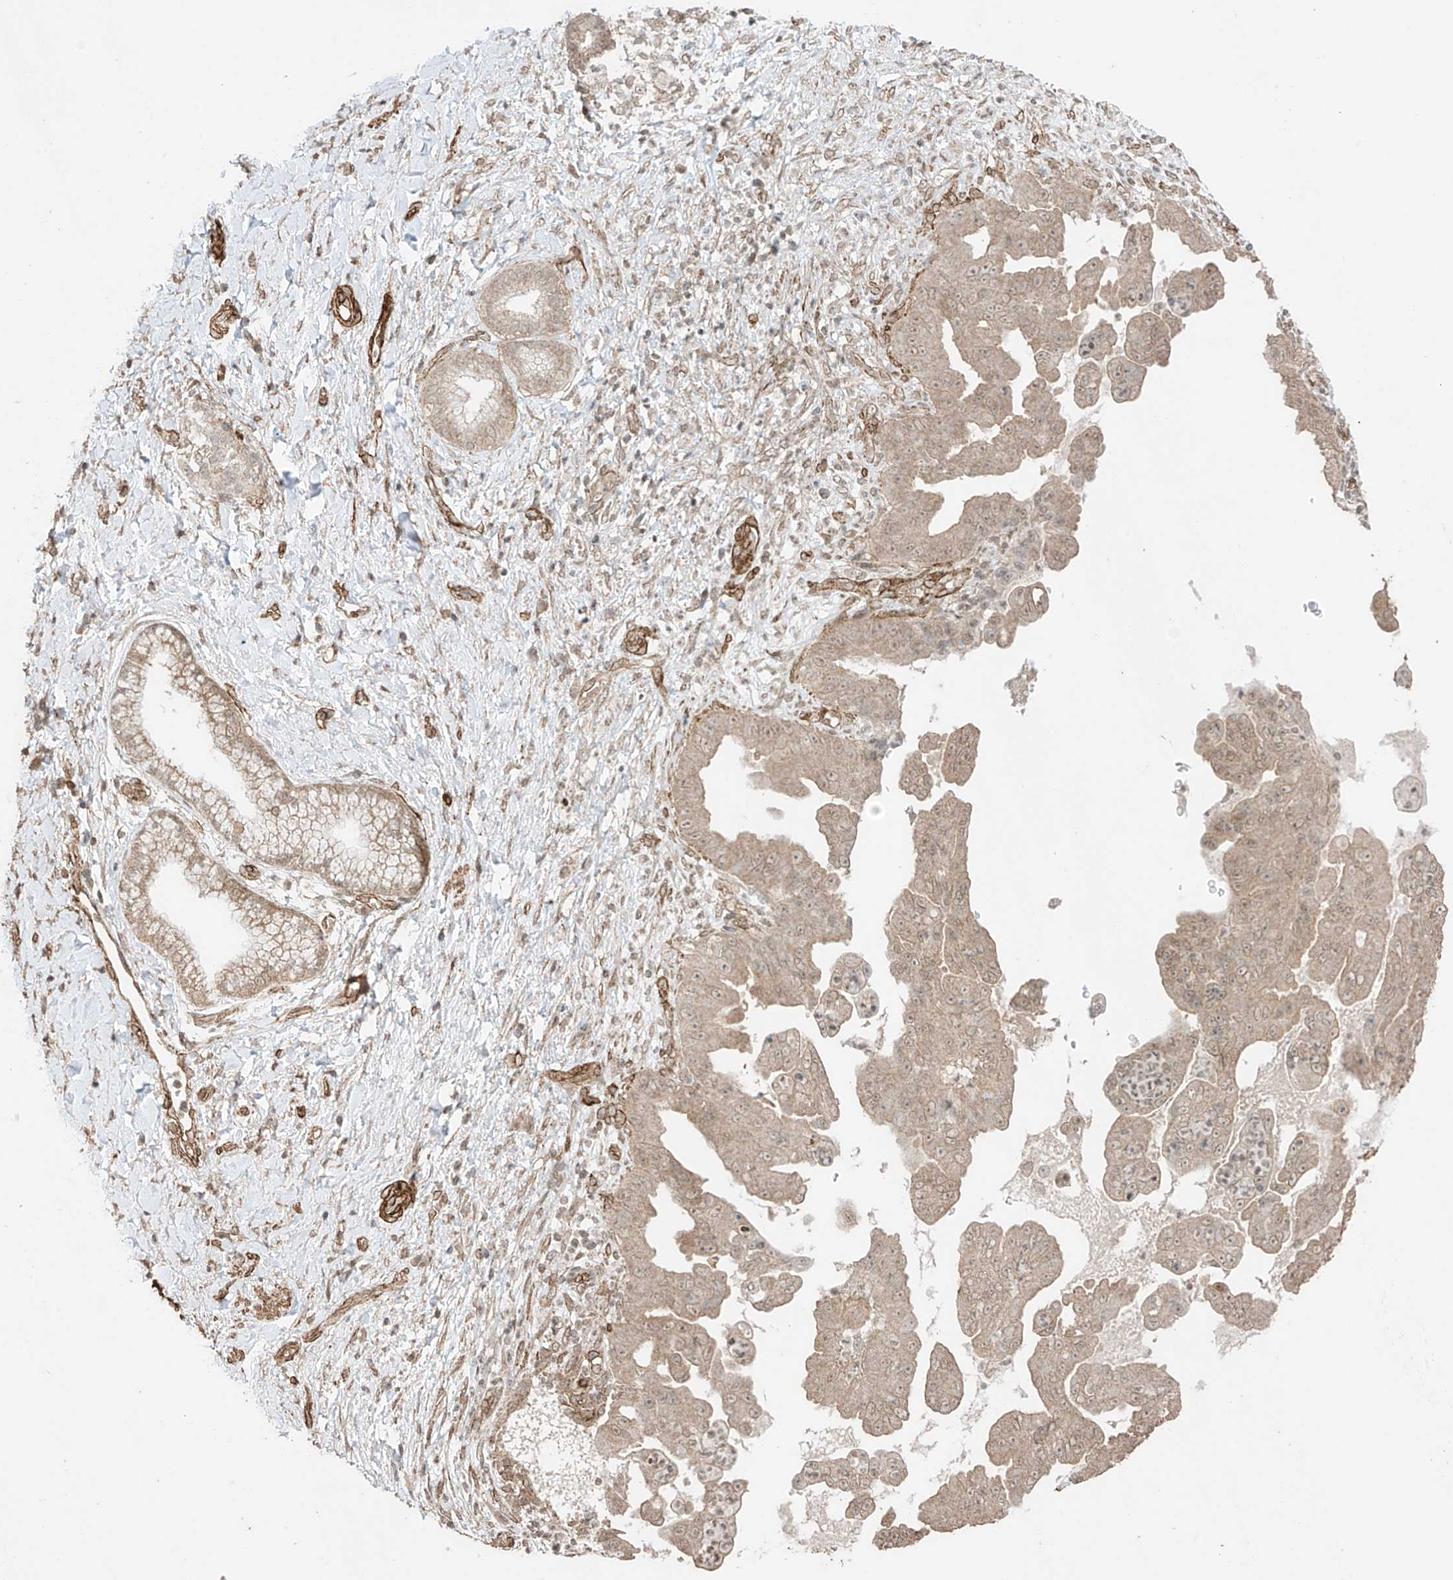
{"staining": {"intensity": "weak", "quantity": ">75%", "location": "cytoplasmic/membranous,nuclear"}, "tissue": "pancreatic cancer", "cell_type": "Tumor cells", "image_type": "cancer", "snomed": [{"axis": "morphology", "description": "Adenocarcinoma, NOS"}, {"axis": "topography", "description": "Pancreas"}], "caption": "Adenocarcinoma (pancreatic) stained with immunohistochemistry displays weak cytoplasmic/membranous and nuclear expression in about >75% of tumor cells.", "gene": "TTLL5", "patient": {"sex": "female", "age": 78}}